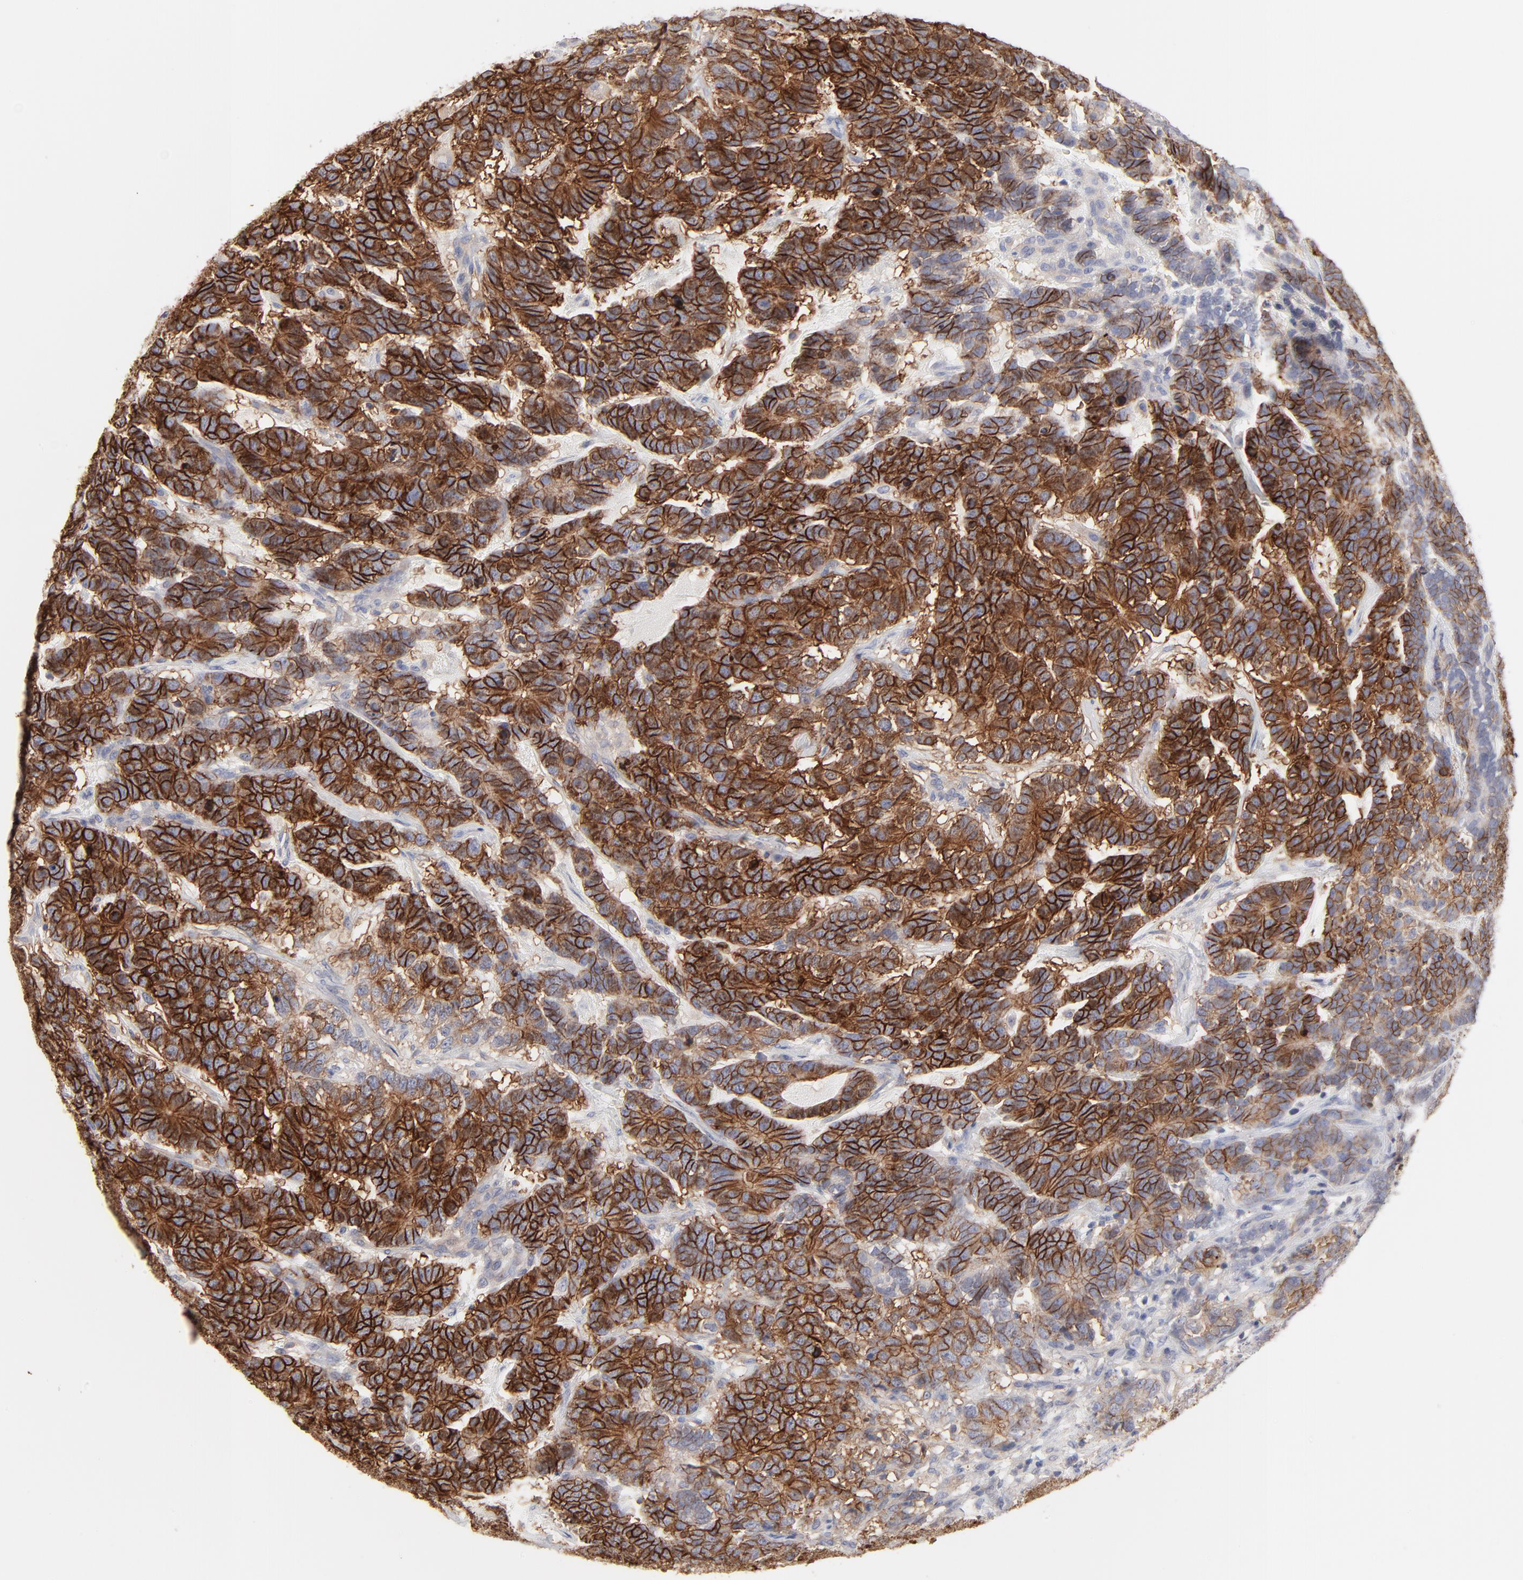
{"staining": {"intensity": "strong", "quantity": ">75%", "location": "cytoplasmic/membranous"}, "tissue": "testis cancer", "cell_type": "Tumor cells", "image_type": "cancer", "snomed": [{"axis": "morphology", "description": "Carcinoma, Embryonal, NOS"}, {"axis": "topography", "description": "Testis"}], "caption": "Testis cancer tissue demonstrates strong cytoplasmic/membranous expression in approximately >75% of tumor cells The staining was performed using DAB (3,3'-diaminobenzidine) to visualize the protein expression in brown, while the nuclei were stained in blue with hematoxylin (Magnification: 20x).", "gene": "SLC16A1", "patient": {"sex": "male", "age": 26}}